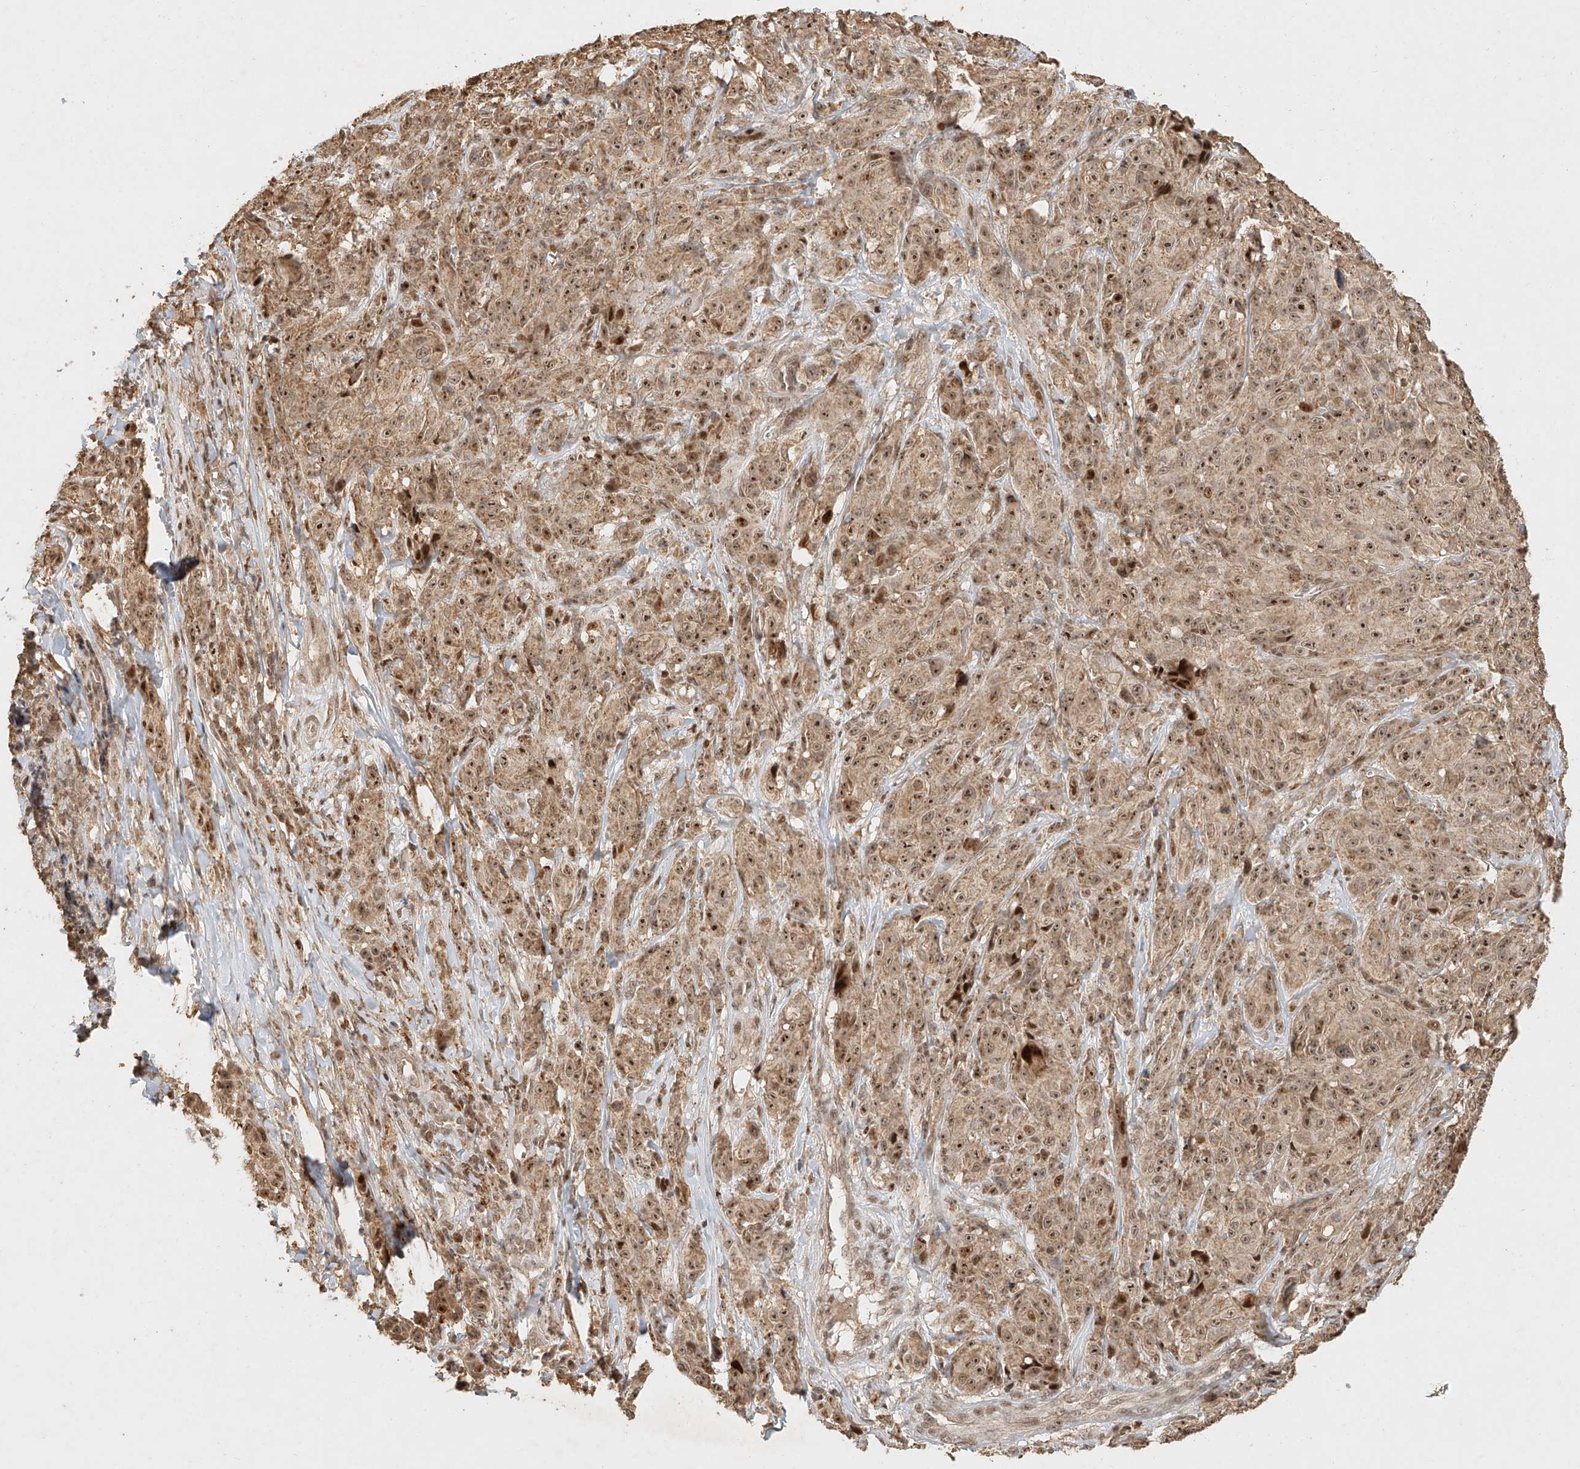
{"staining": {"intensity": "moderate", "quantity": ">75%", "location": "cytoplasmic/membranous,nuclear"}, "tissue": "melanoma", "cell_type": "Tumor cells", "image_type": "cancer", "snomed": [{"axis": "morphology", "description": "Malignant melanoma, NOS"}, {"axis": "topography", "description": "Skin"}], "caption": "An IHC micrograph of neoplastic tissue is shown. Protein staining in brown shows moderate cytoplasmic/membranous and nuclear positivity in malignant melanoma within tumor cells.", "gene": "CXorf58", "patient": {"sex": "male", "age": 73}}